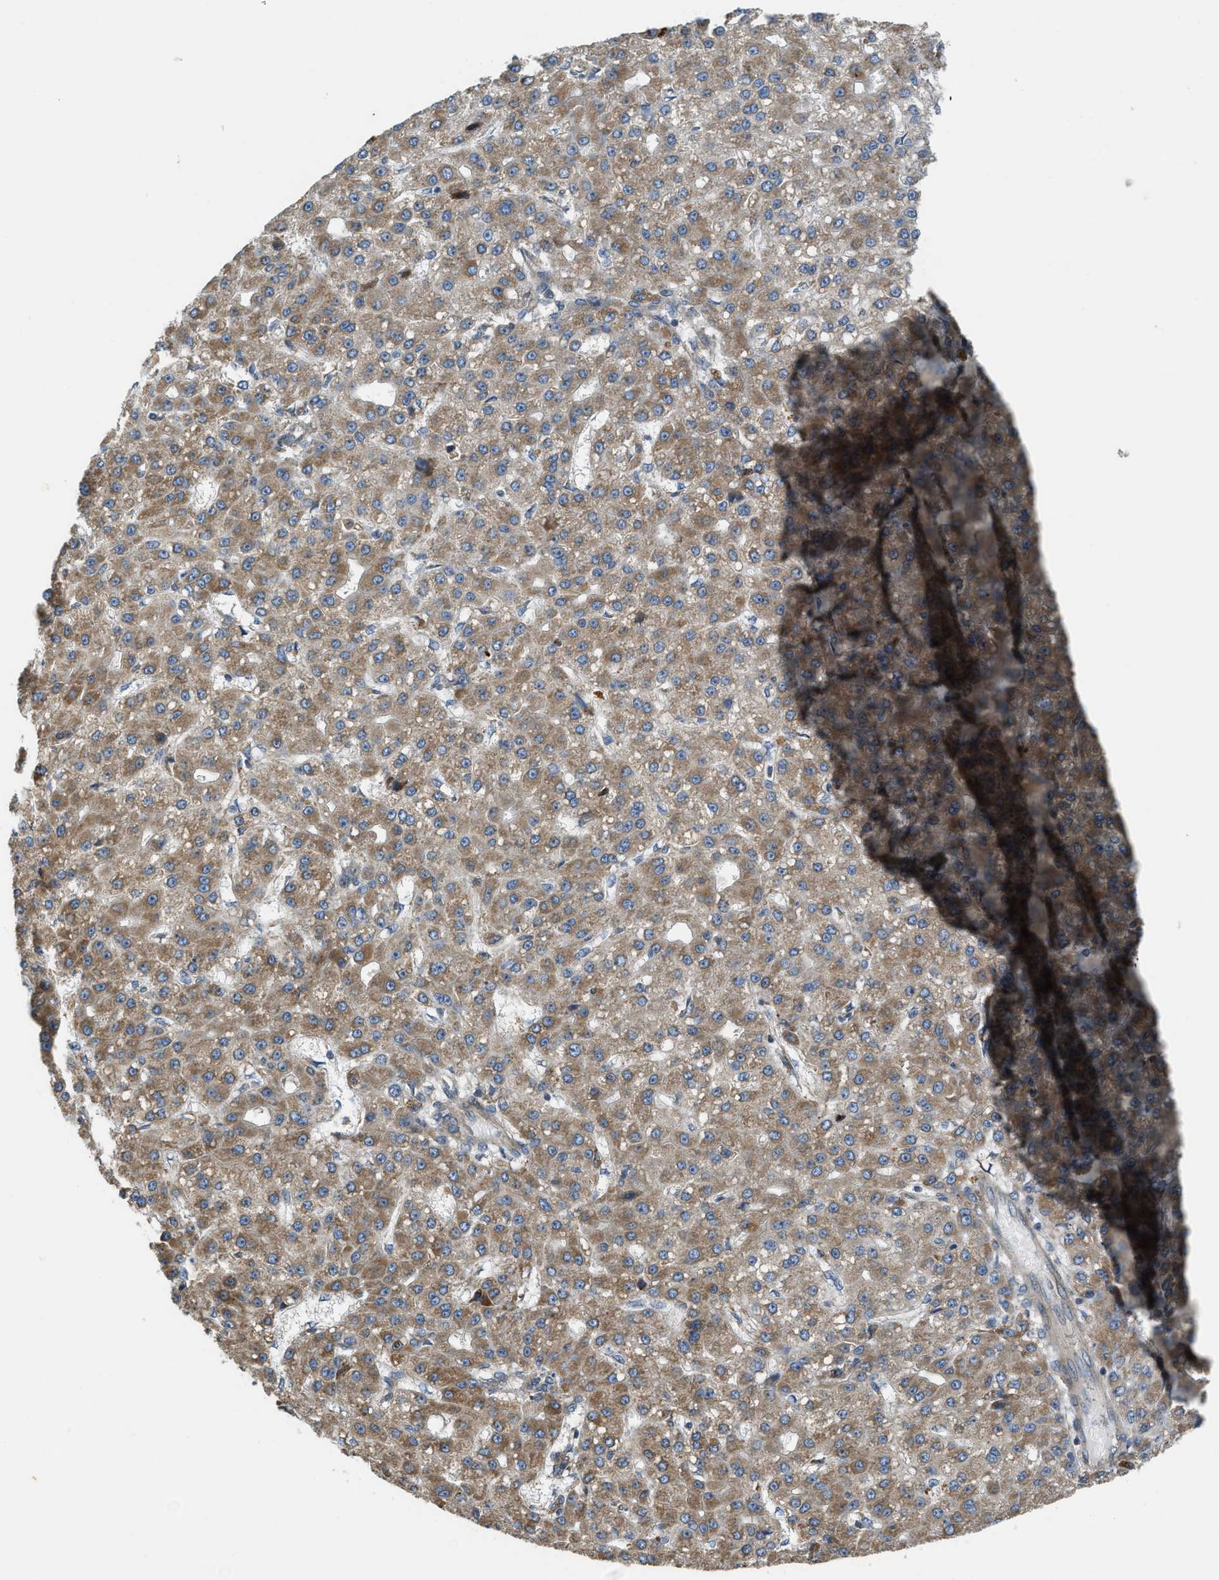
{"staining": {"intensity": "moderate", "quantity": ">75%", "location": "cytoplasmic/membranous"}, "tissue": "liver cancer", "cell_type": "Tumor cells", "image_type": "cancer", "snomed": [{"axis": "morphology", "description": "Carcinoma, Hepatocellular, NOS"}, {"axis": "topography", "description": "Liver"}], "caption": "Hepatocellular carcinoma (liver) stained with immunohistochemistry (IHC) reveals moderate cytoplasmic/membranous expression in approximately >75% of tumor cells.", "gene": "TMEM68", "patient": {"sex": "male", "age": 67}}